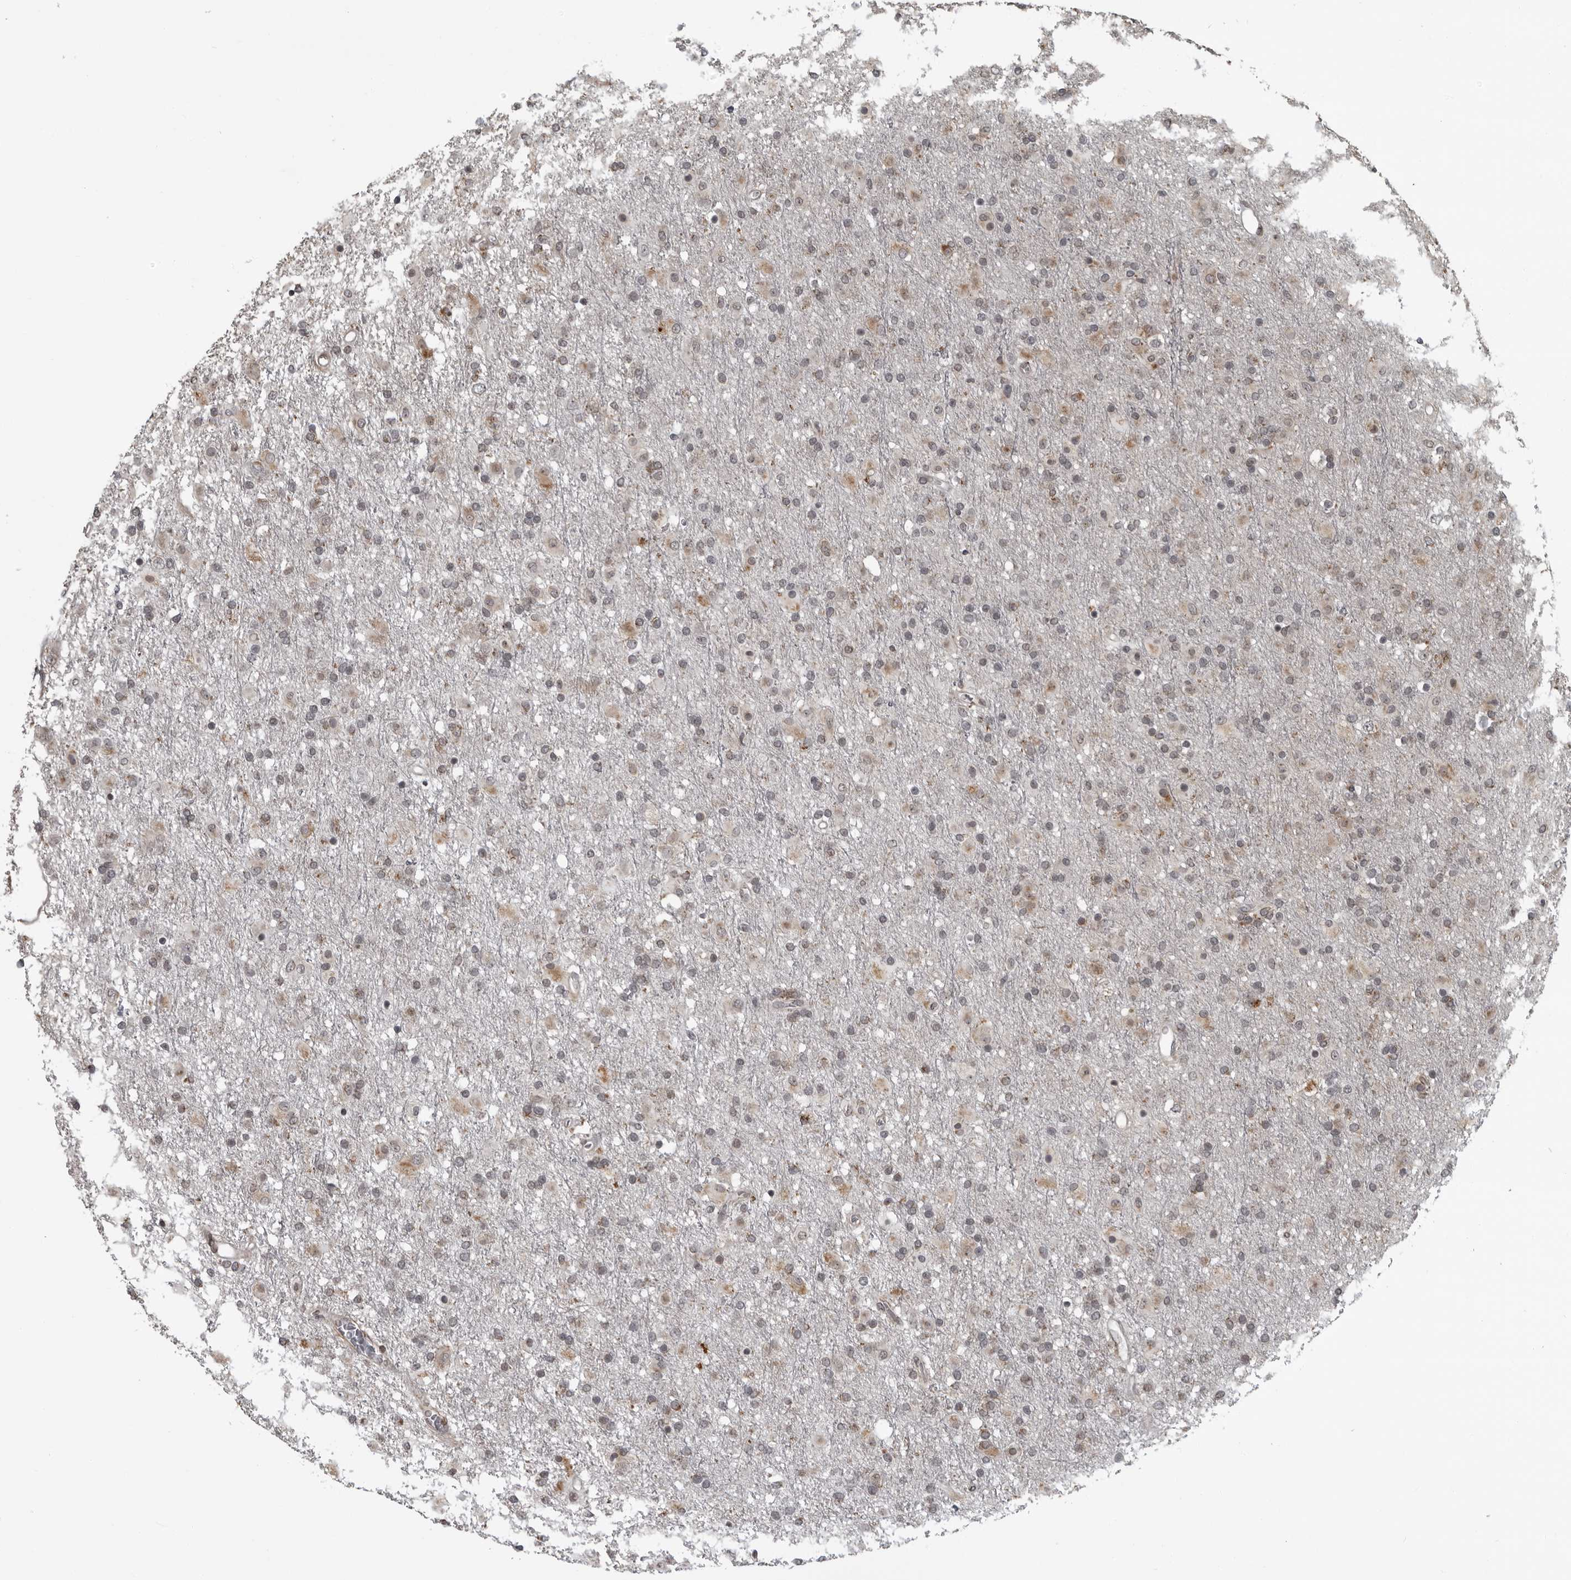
{"staining": {"intensity": "weak", "quantity": "25%-75%", "location": "nuclear"}, "tissue": "glioma", "cell_type": "Tumor cells", "image_type": "cancer", "snomed": [{"axis": "morphology", "description": "Glioma, malignant, Low grade"}, {"axis": "topography", "description": "Brain"}], "caption": "A brown stain highlights weak nuclear positivity of a protein in malignant glioma (low-grade) tumor cells.", "gene": "RTCA", "patient": {"sex": "male", "age": 65}}